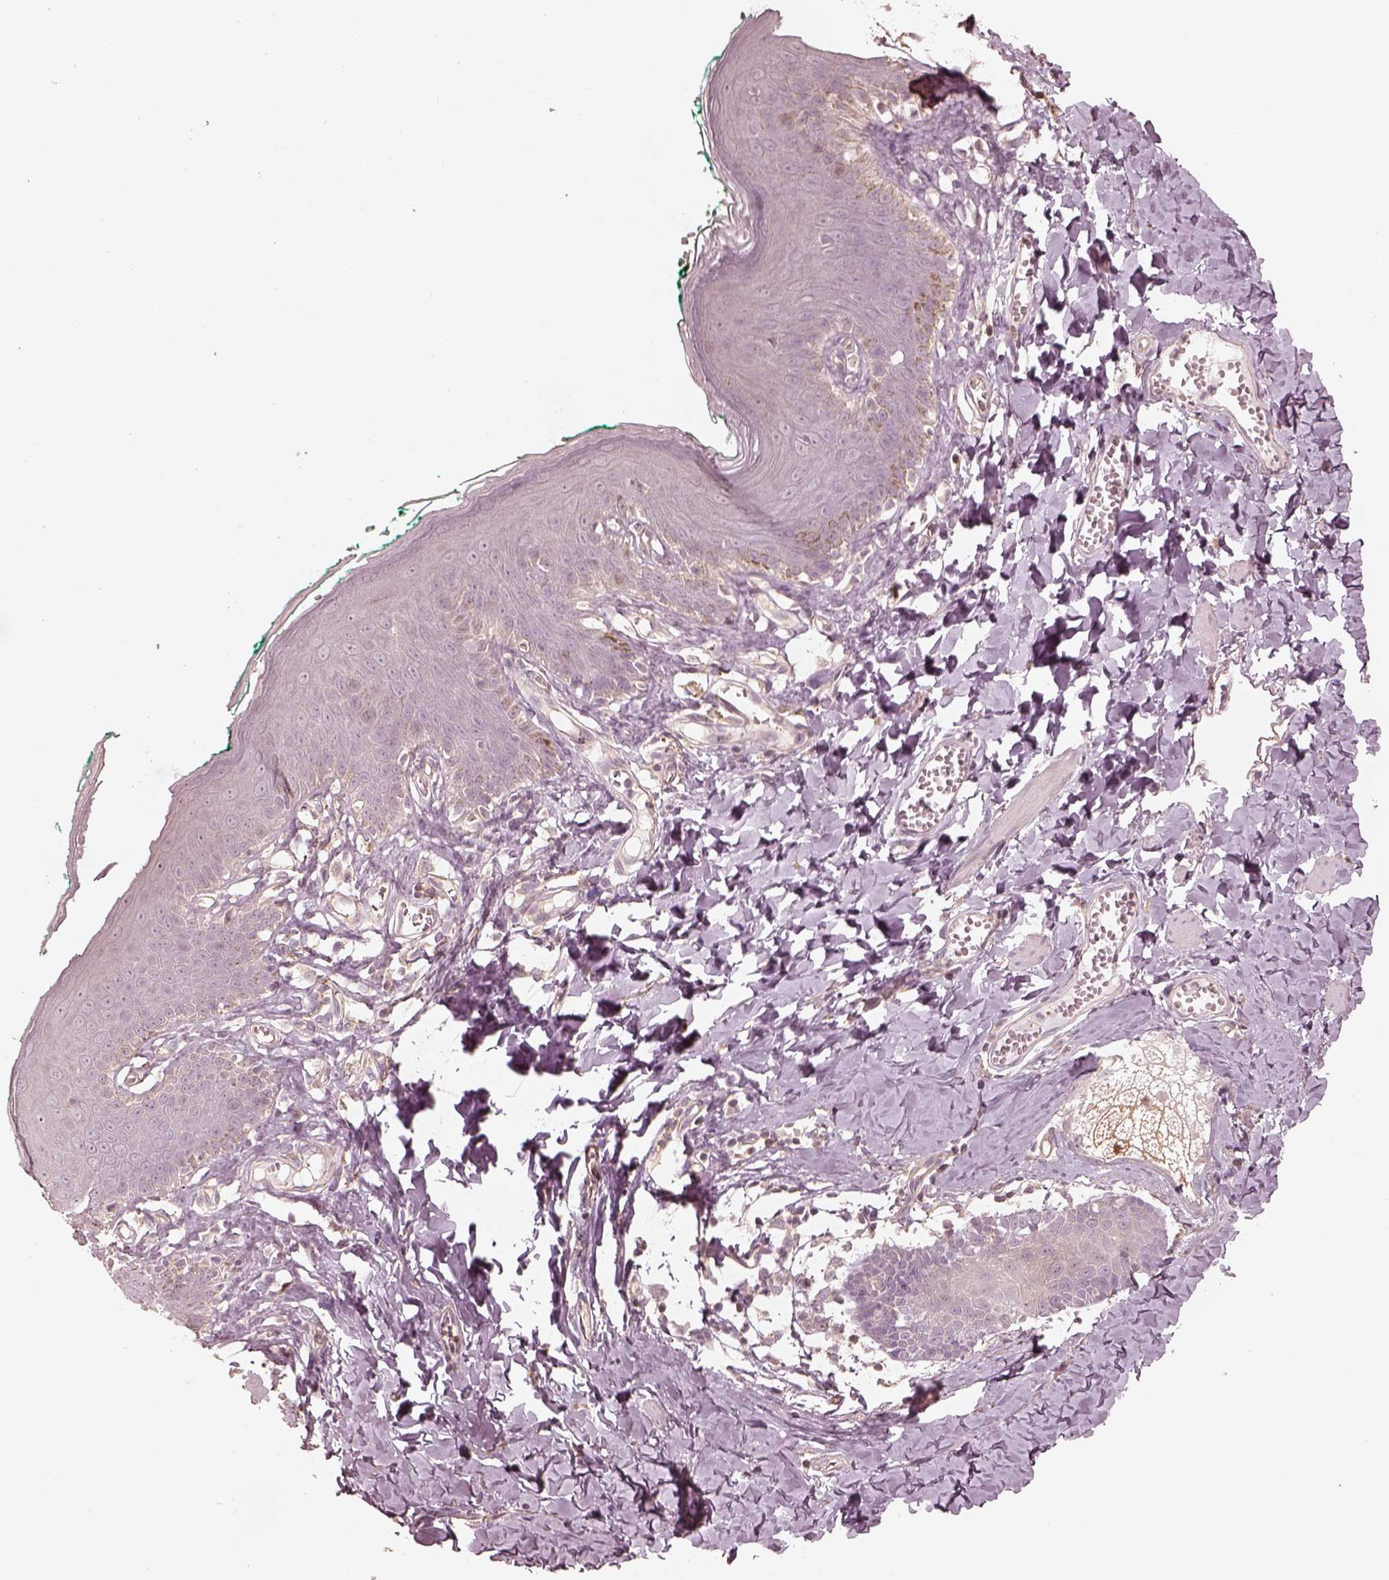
{"staining": {"intensity": "negative", "quantity": "none", "location": "none"}, "tissue": "skin", "cell_type": "Epidermal cells", "image_type": "normal", "snomed": [{"axis": "morphology", "description": "Normal tissue, NOS"}, {"axis": "topography", "description": "Vulva"}, {"axis": "topography", "description": "Peripheral nerve tissue"}], "caption": "Epidermal cells show no significant staining in normal skin. Nuclei are stained in blue.", "gene": "KIF5C", "patient": {"sex": "female", "age": 66}}